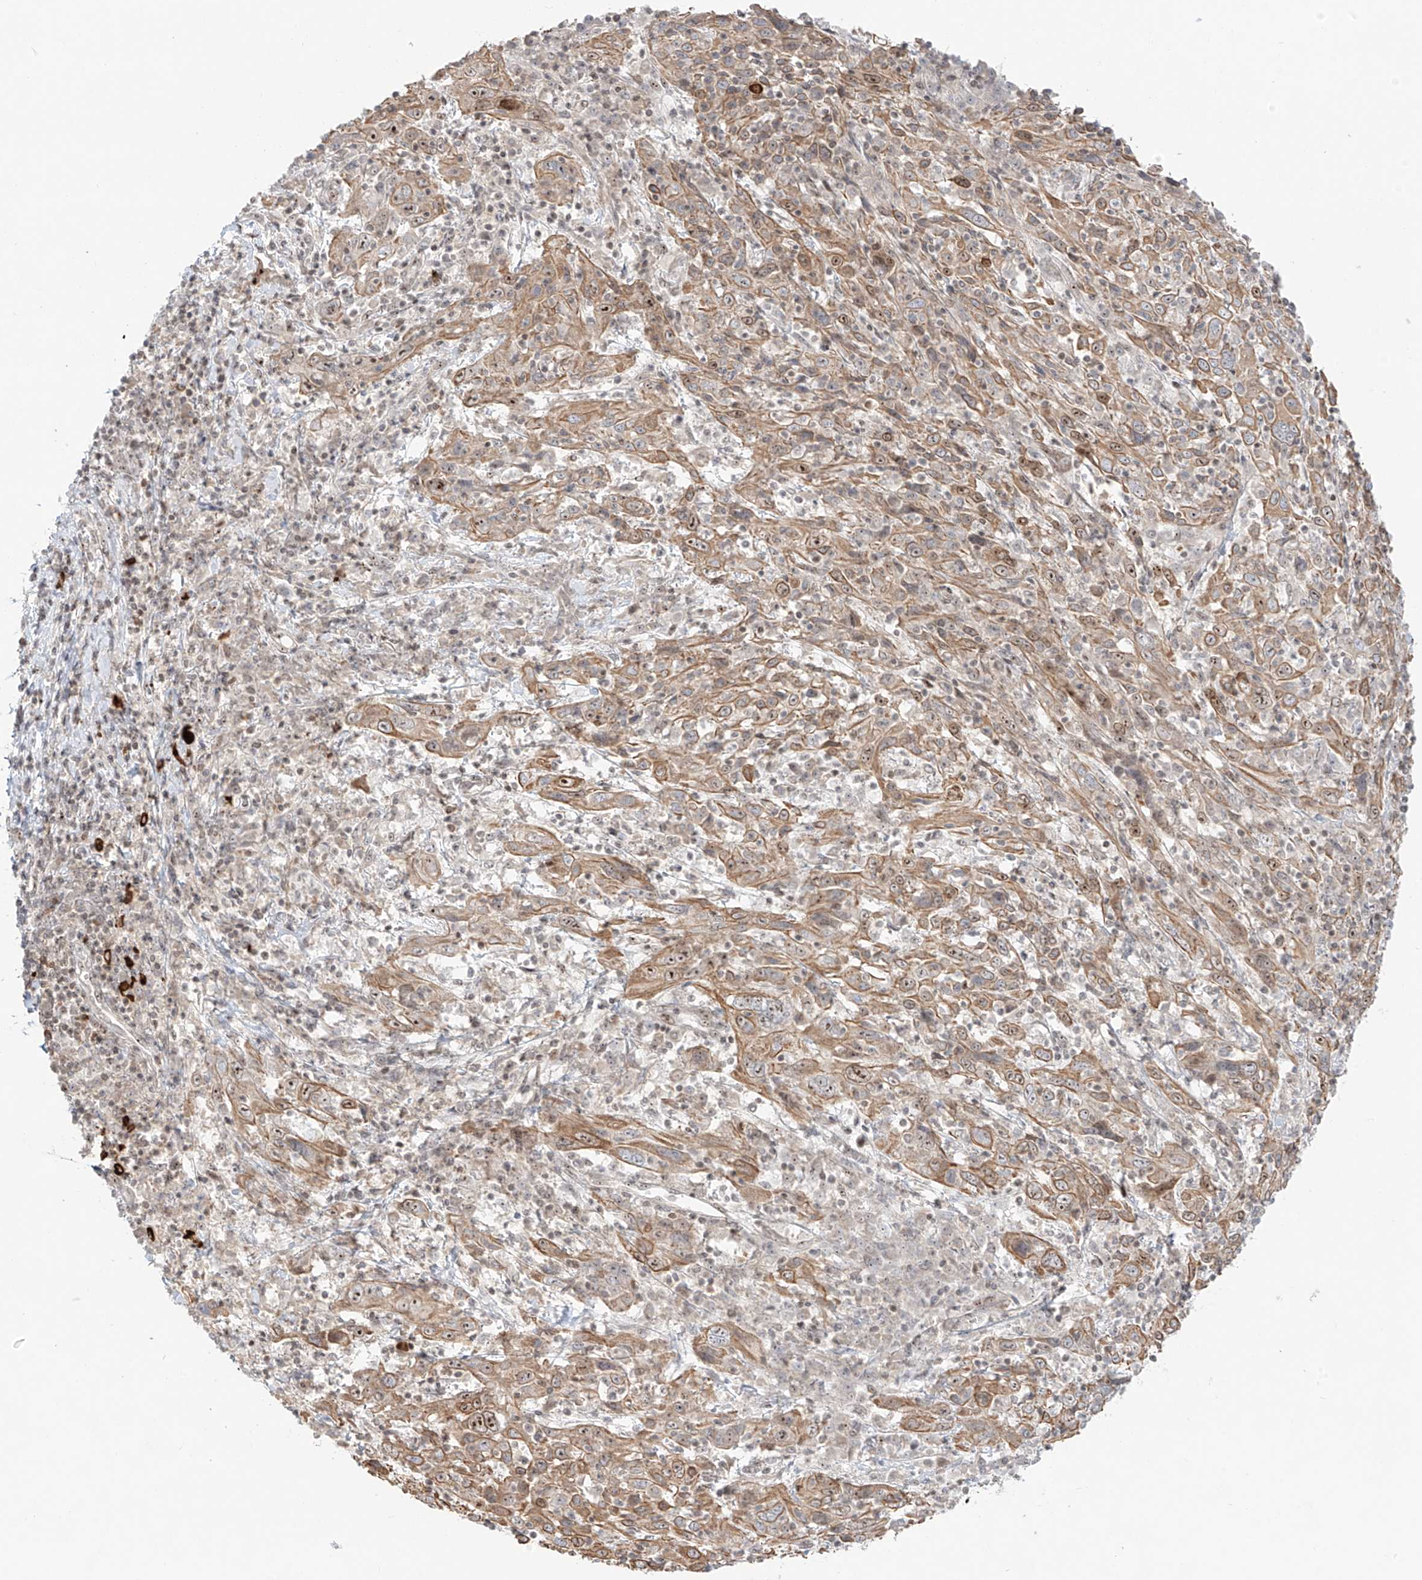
{"staining": {"intensity": "moderate", "quantity": "25%-75%", "location": "cytoplasmic/membranous,nuclear"}, "tissue": "cervical cancer", "cell_type": "Tumor cells", "image_type": "cancer", "snomed": [{"axis": "morphology", "description": "Squamous cell carcinoma, NOS"}, {"axis": "topography", "description": "Cervix"}], "caption": "Immunohistochemical staining of human cervical cancer (squamous cell carcinoma) demonstrates moderate cytoplasmic/membranous and nuclear protein expression in about 25%-75% of tumor cells. (DAB (3,3'-diaminobenzidine) = brown stain, brightfield microscopy at high magnification).", "gene": "ZNF512", "patient": {"sex": "female", "age": 46}}